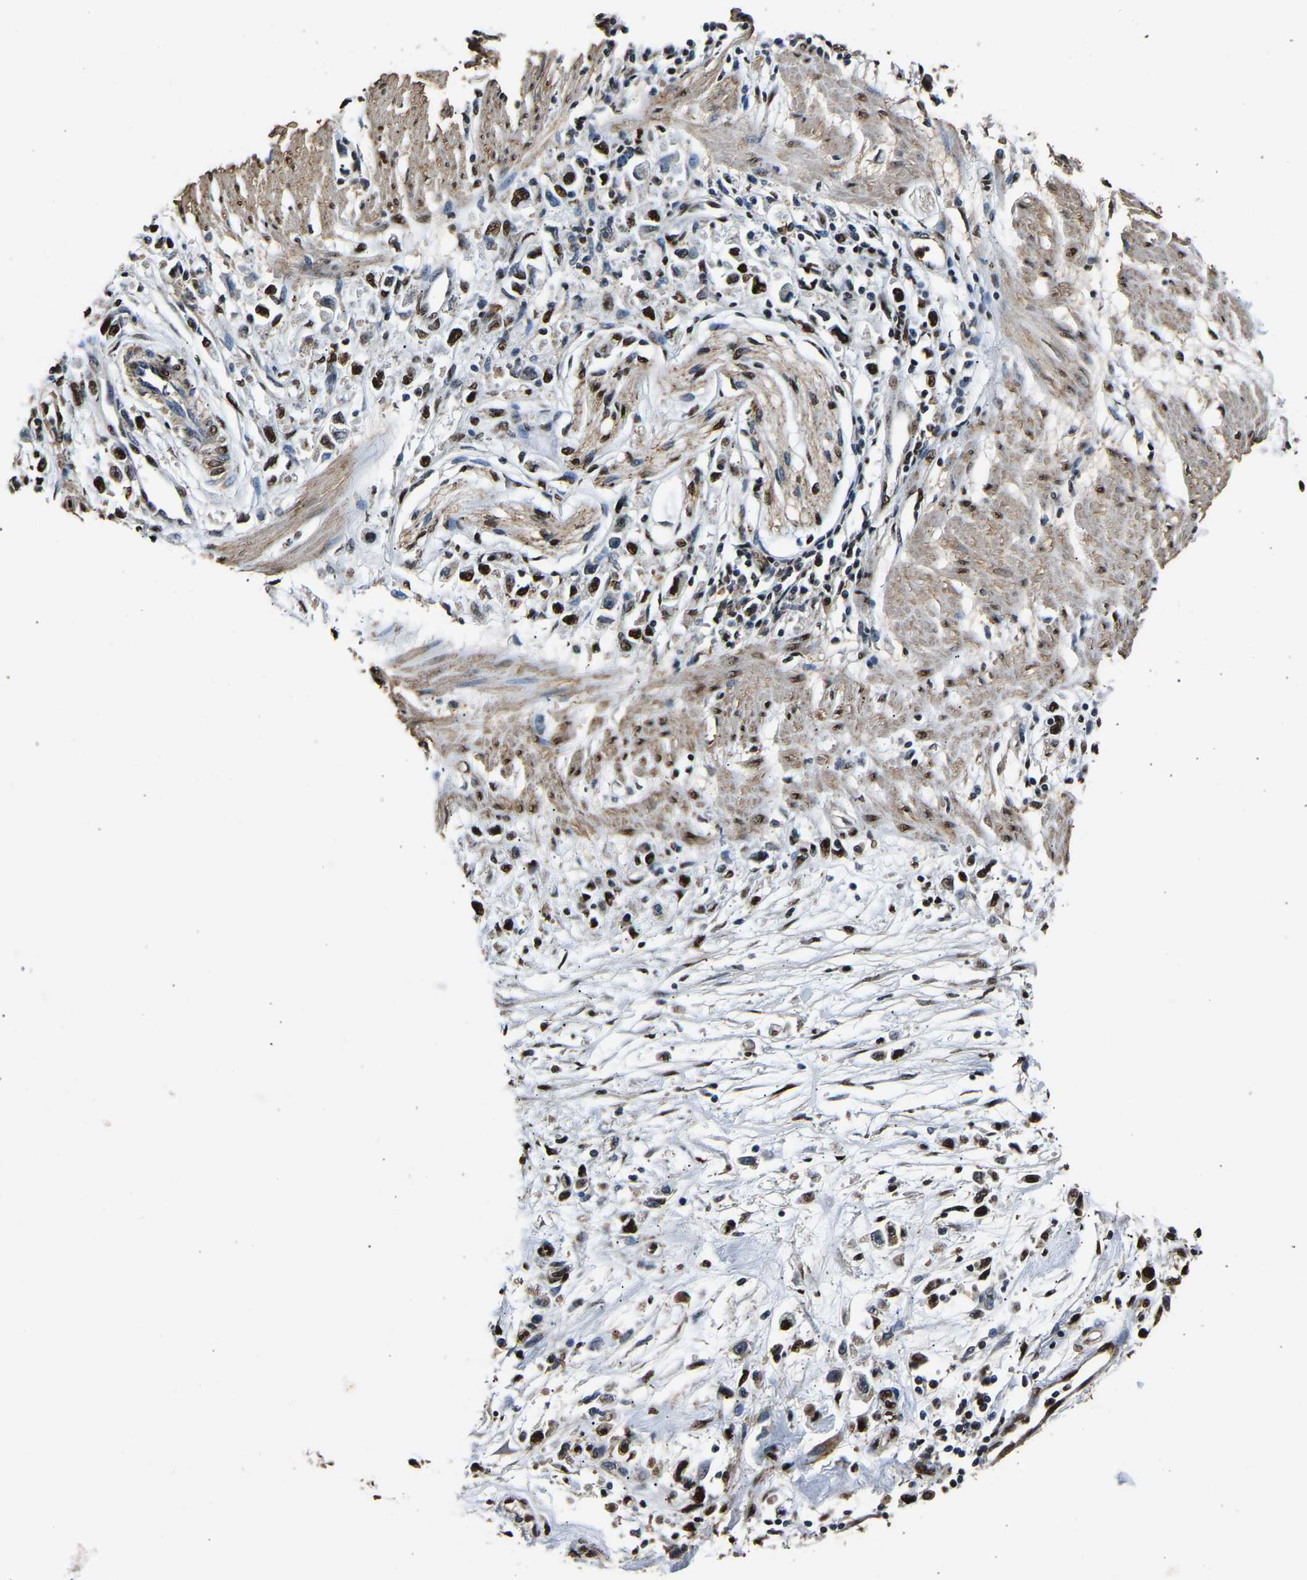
{"staining": {"intensity": "strong", "quantity": ">75%", "location": "nuclear"}, "tissue": "stomach cancer", "cell_type": "Tumor cells", "image_type": "cancer", "snomed": [{"axis": "morphology", "description": "Adenocarcinoma, NOS"}, {"axis": "topography", "description": "Stomach"}], "caption": "Immunohistochemical staining of stomach adenocarcinoma exhibits high levels of strong nuclear protein positivity in about >75% of tumor cells. The protein is stained brown, and the nuclei are stained in blue (DAB IHC with brightfield microscopy, high magnification).", "gene": "SAFB", "patient": {"sex": "female", "age": 59}}